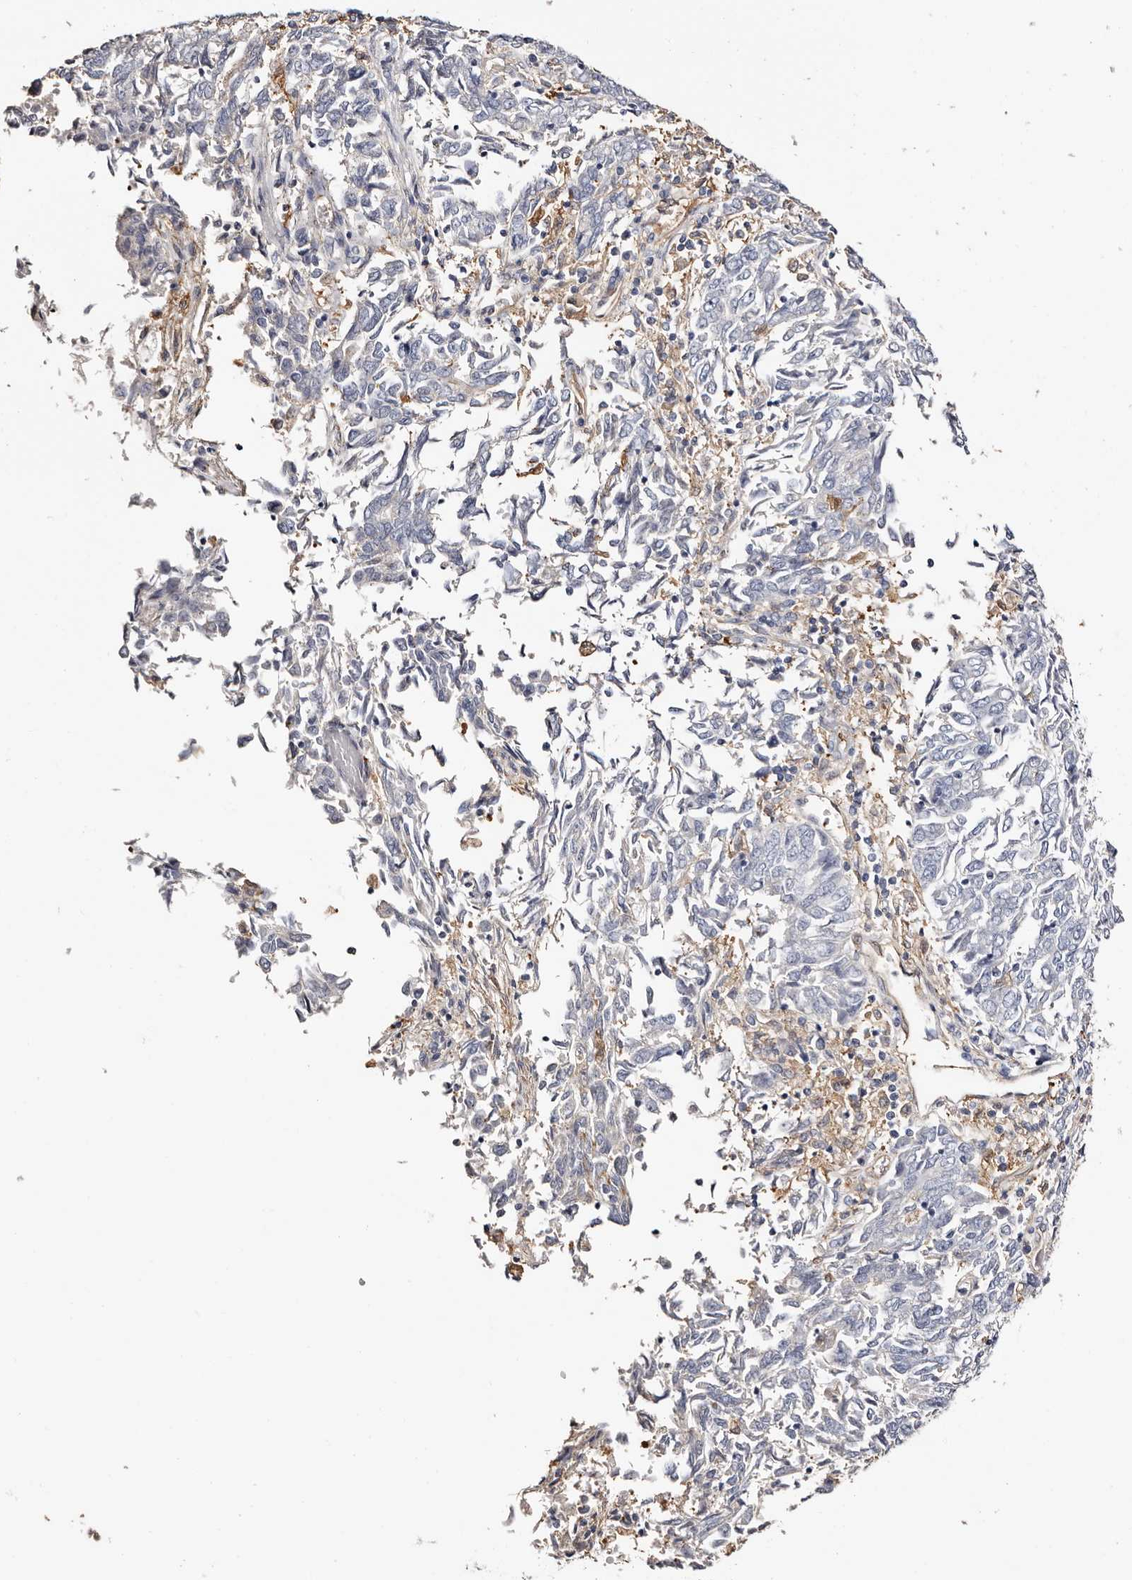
{"staining": {"intensity": "negative", "quantity": "none", "location": "none"}, "tissue": "endometrial cancer", "cell_type": "Tumor cells", "image_type": "cancer", "snomed": [{"axis": "morphology", "description": "Adenocarcinoma, NOS"}, {"axis": "topography", "description": "Endometrium"}], "caption": "The immunohistochemistry micrograph has no significant staining in tumor cells of endometrial cancer tissue.", "gene": "TGM2", "patient": {"sex": "female", "age": 80}}